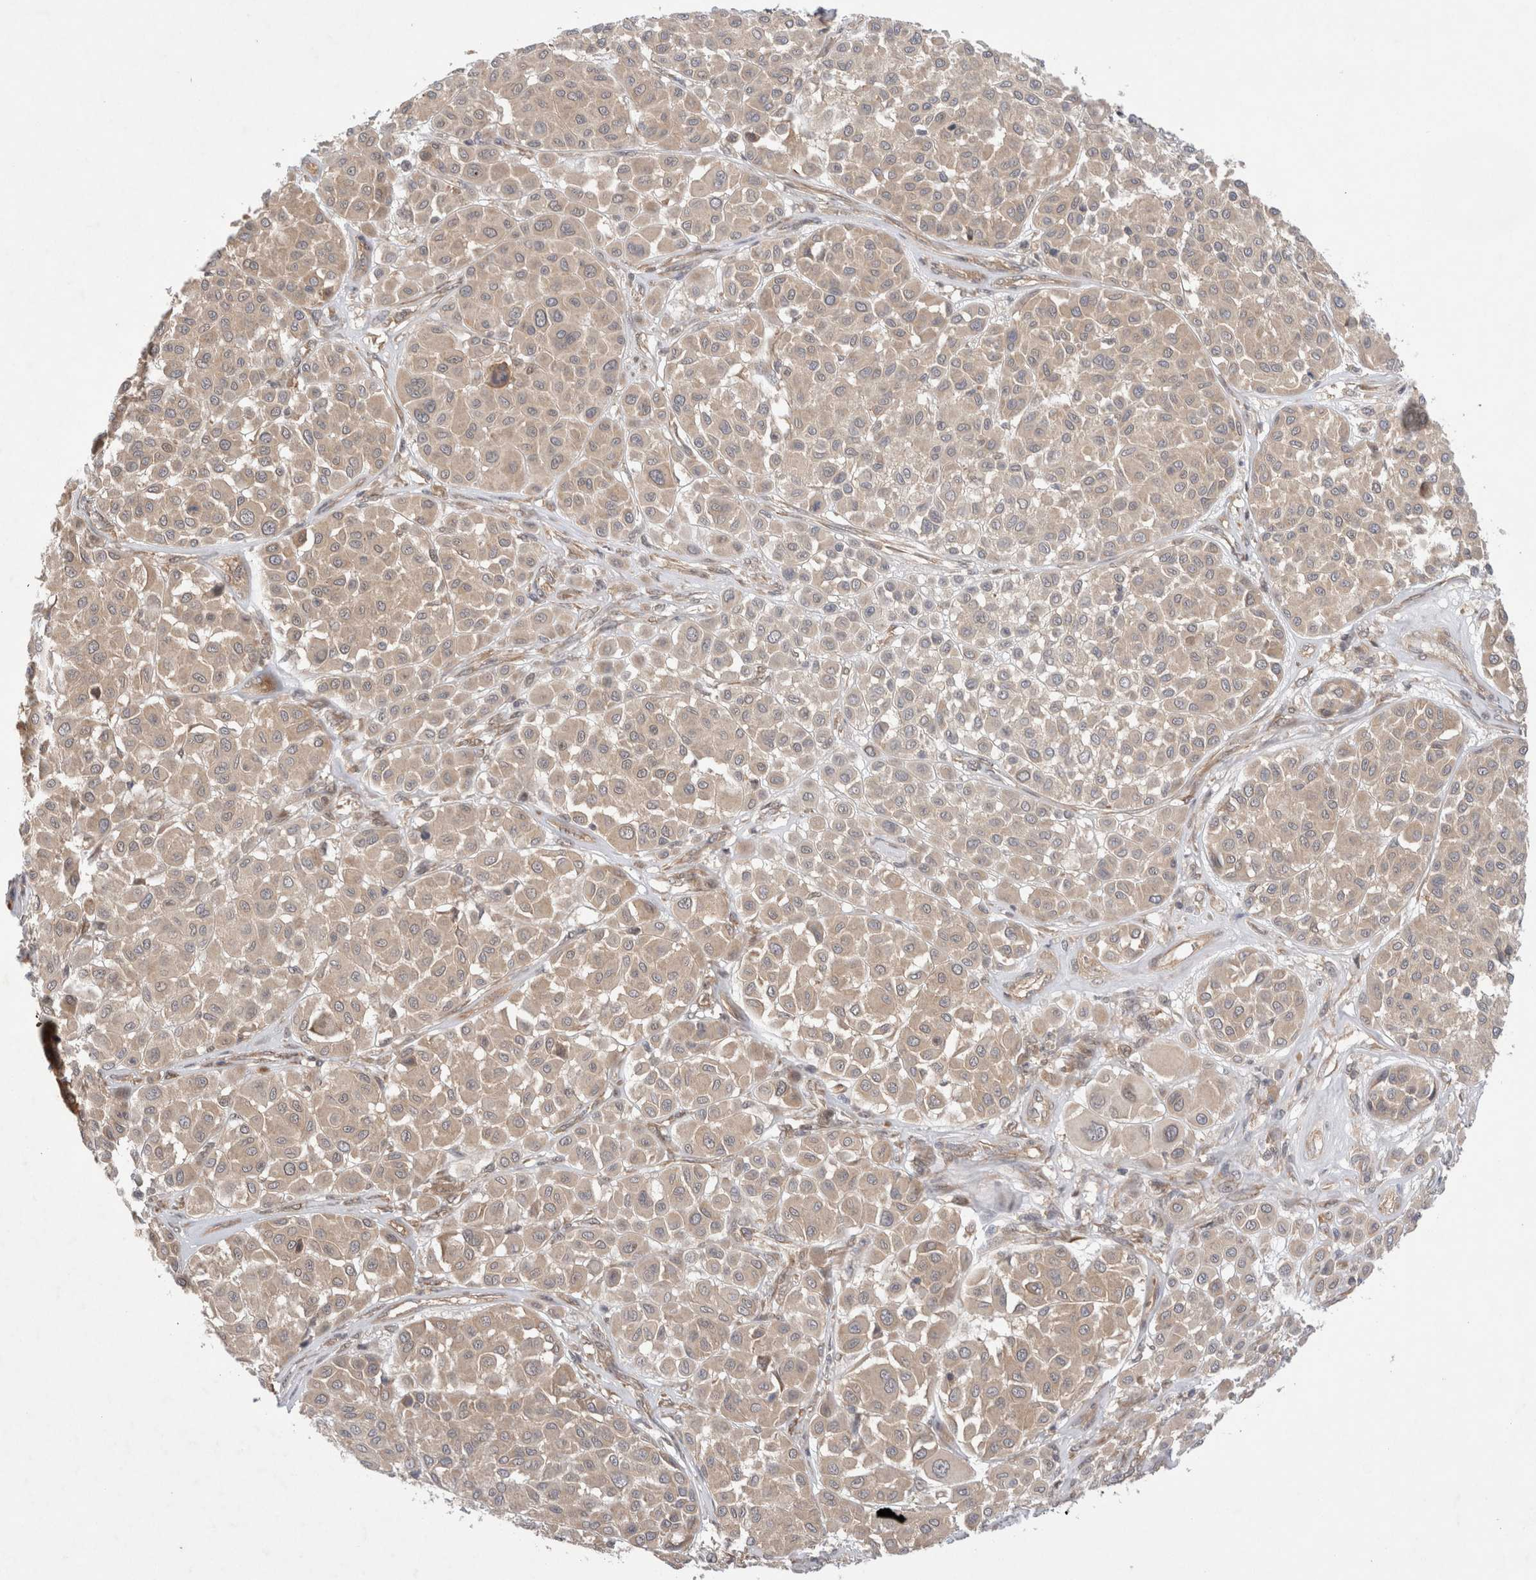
{"staining": {"intensity": "weak", "quantity": ">75%", "location": "cytoplasmic/membranous"}, "tissue": "melanoma", "cell_type": "Tumor cells", "image_type": "cancer", "snomed": [{"axis": "morphology", "description": "Malignant melanoma, Metastatic site"}, {"axis": "topography", "description": "Soft tissue"}], "caption": "There is low levels of weak cytoplasmic/membranous positivity in tumor cells of melanoma, as demonstrated by immunohistochemical staining (brown color).", "gene": "EIF3E", "patient": {"sex": "male", "age": 41}}